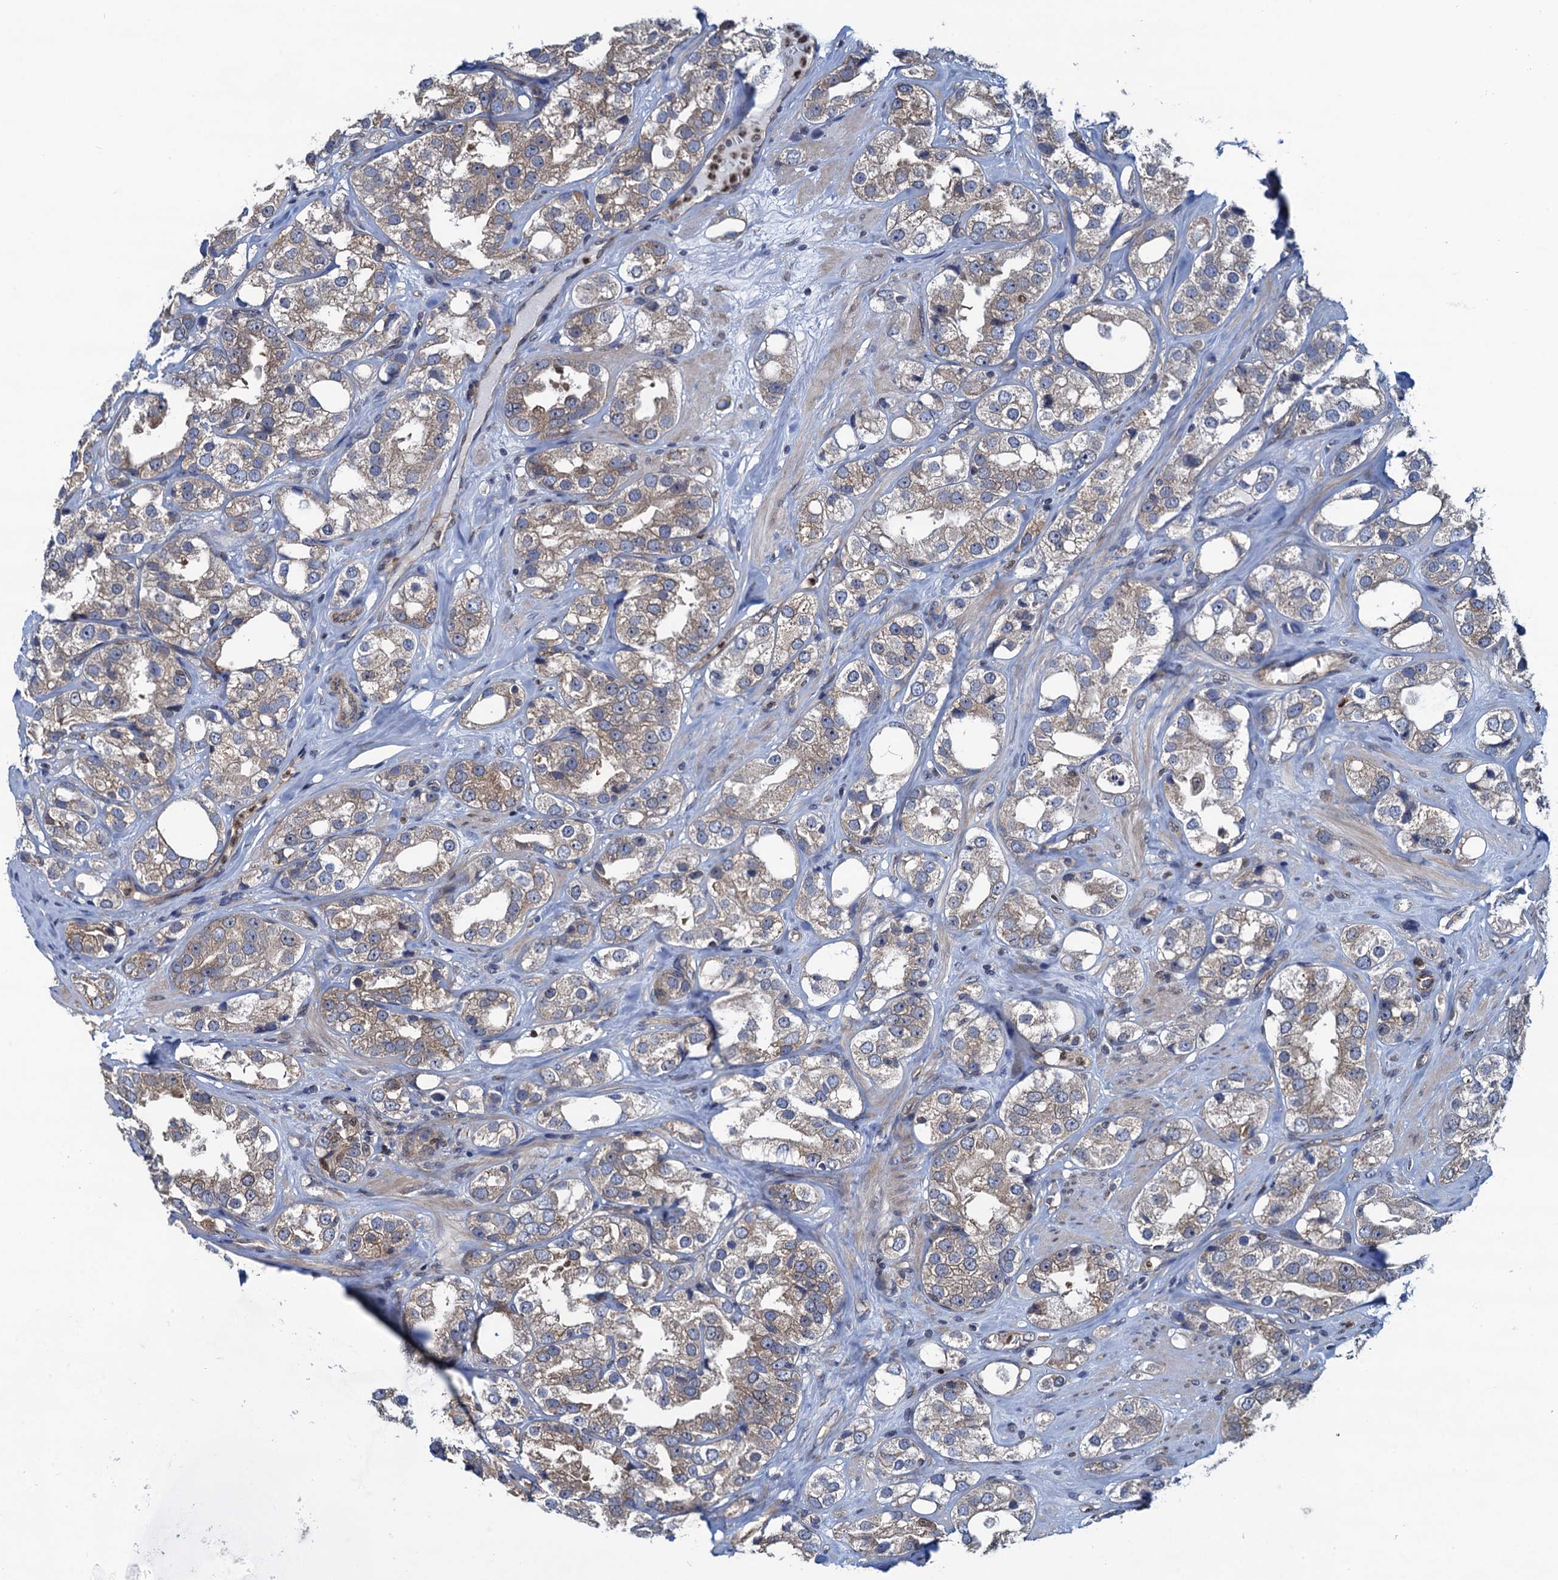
{"staining": {"intensity": "moderate", "quantity": ">75%", "location": "cytoplasmic/membranous"}, "tissue": "prostate cancer", "cell_type": "Tumor cells", "image_type": "cancer", "snomed": [{"axis": "morphology", "description": "Adenocarcinoma, NOS"}, {"axis": "topography", "description": "Prostate"}], "caption": "Immunohistochemical staining of human adenocarcinoma (prostate) demonstrates moderate cytoplasmic/membranous protein expression in approximately >75% of tumor cells. (Stains: DAB (3,3'-diaminobenzidine) in brown, nuclei in blue, Microscopy: brightfield microscopy at high magnification).", "gene": "RNF125", "patient": {"sex": "male", "age": 79}}